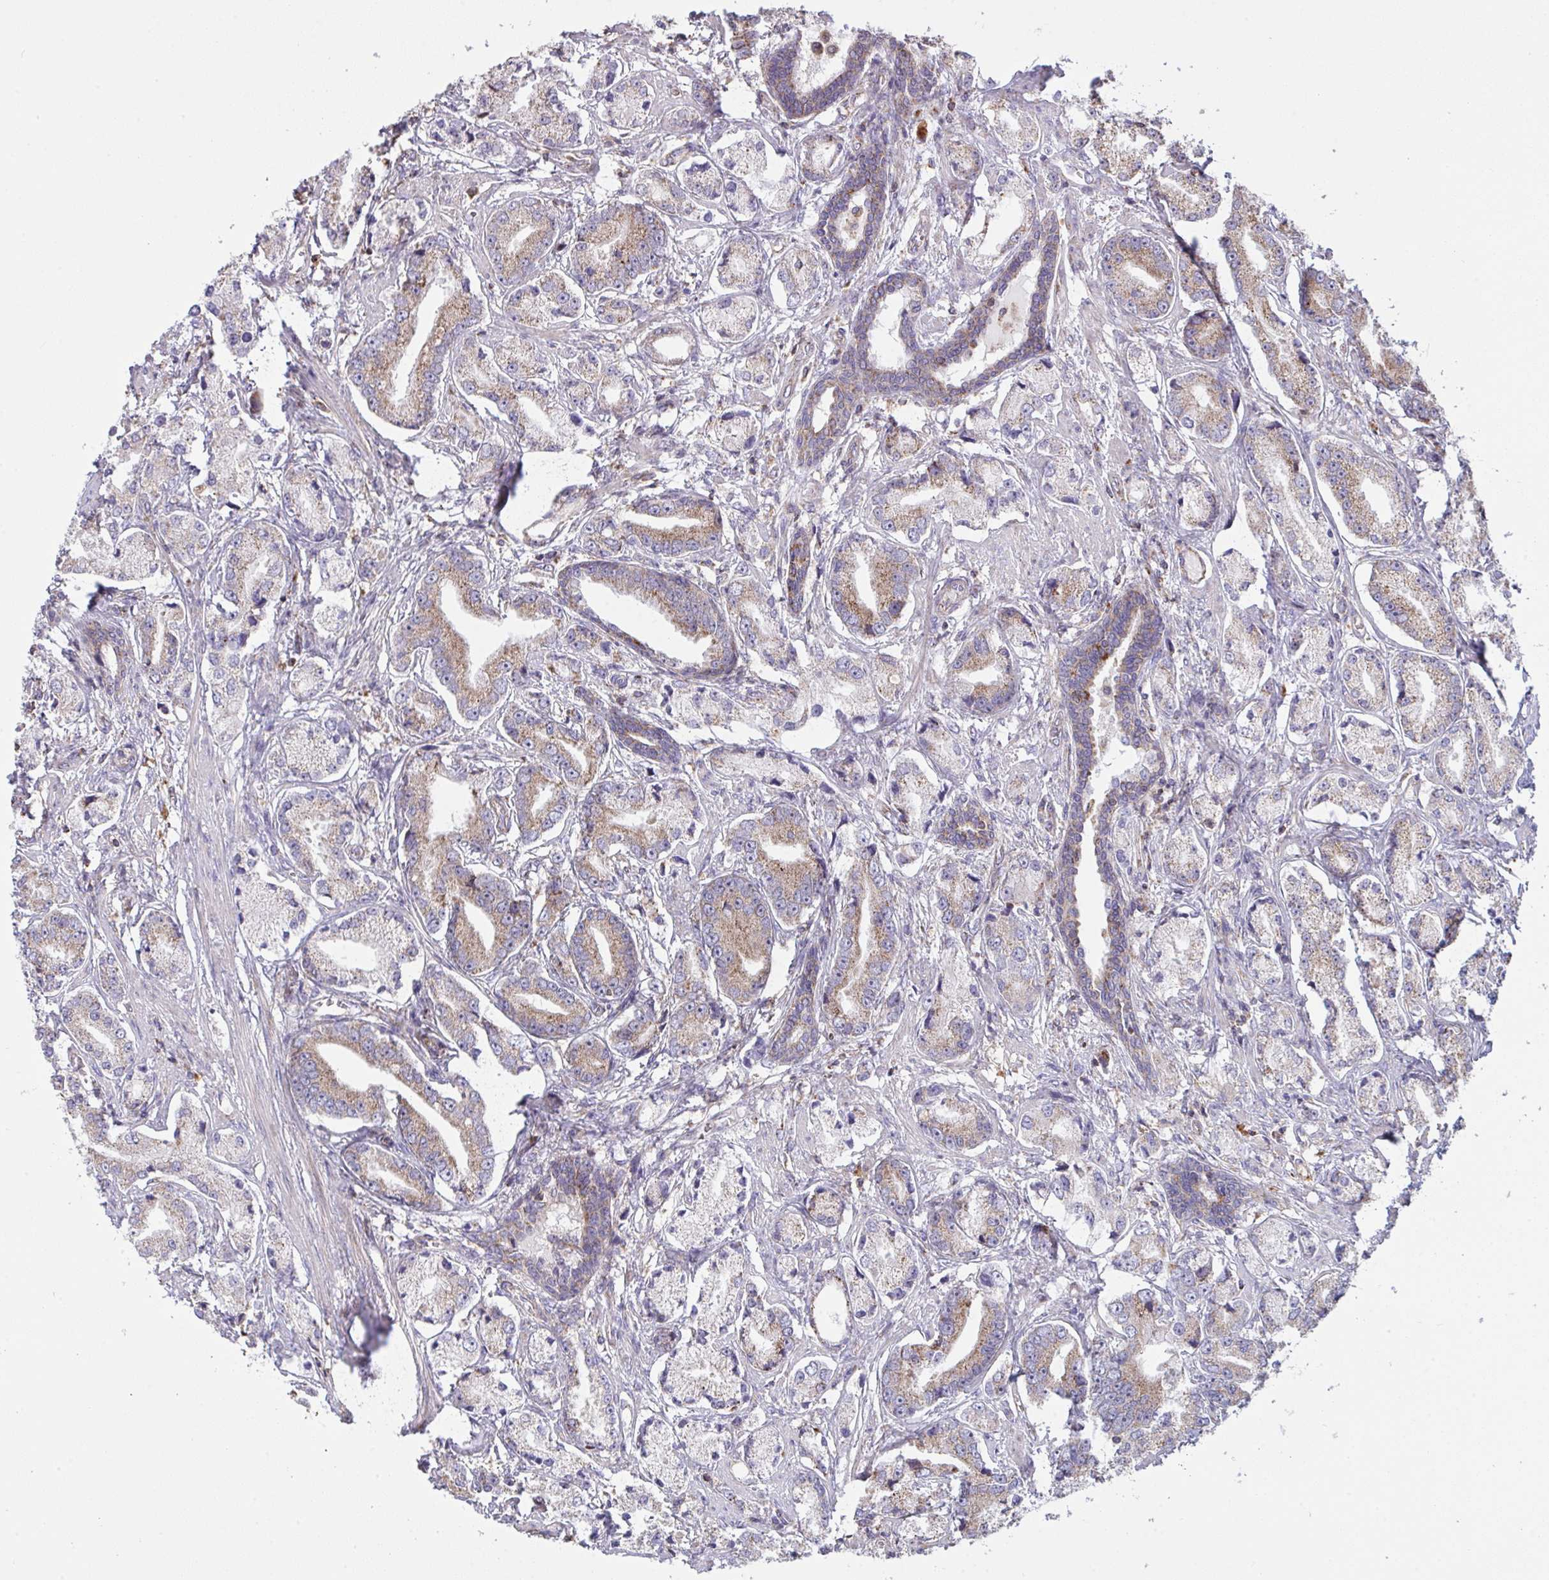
{"staining": {"intensity": "moderate", "quantity": ">75%", "location": "cytoplasmic/membranous"}, "tissue": "prostate cancer", "cell_type": "Tumor cells", "image_type": "cancer", "snomed": [{"axis": "morphology", "description": "Adenocarcinoma, High grade"}, {"axis": "topography", "description": "Prostate and seminal vesicle, NOS"}], "caption": "Immunohistochemical staining of human adenocarcinoma (high-grade) (prostate) exhibits moderate cytoplasmic/membranous protein staining in approximately >75% of tumor cells.", "gene": "MICOS10", "patient": {"sex": "male", "age": 61}}